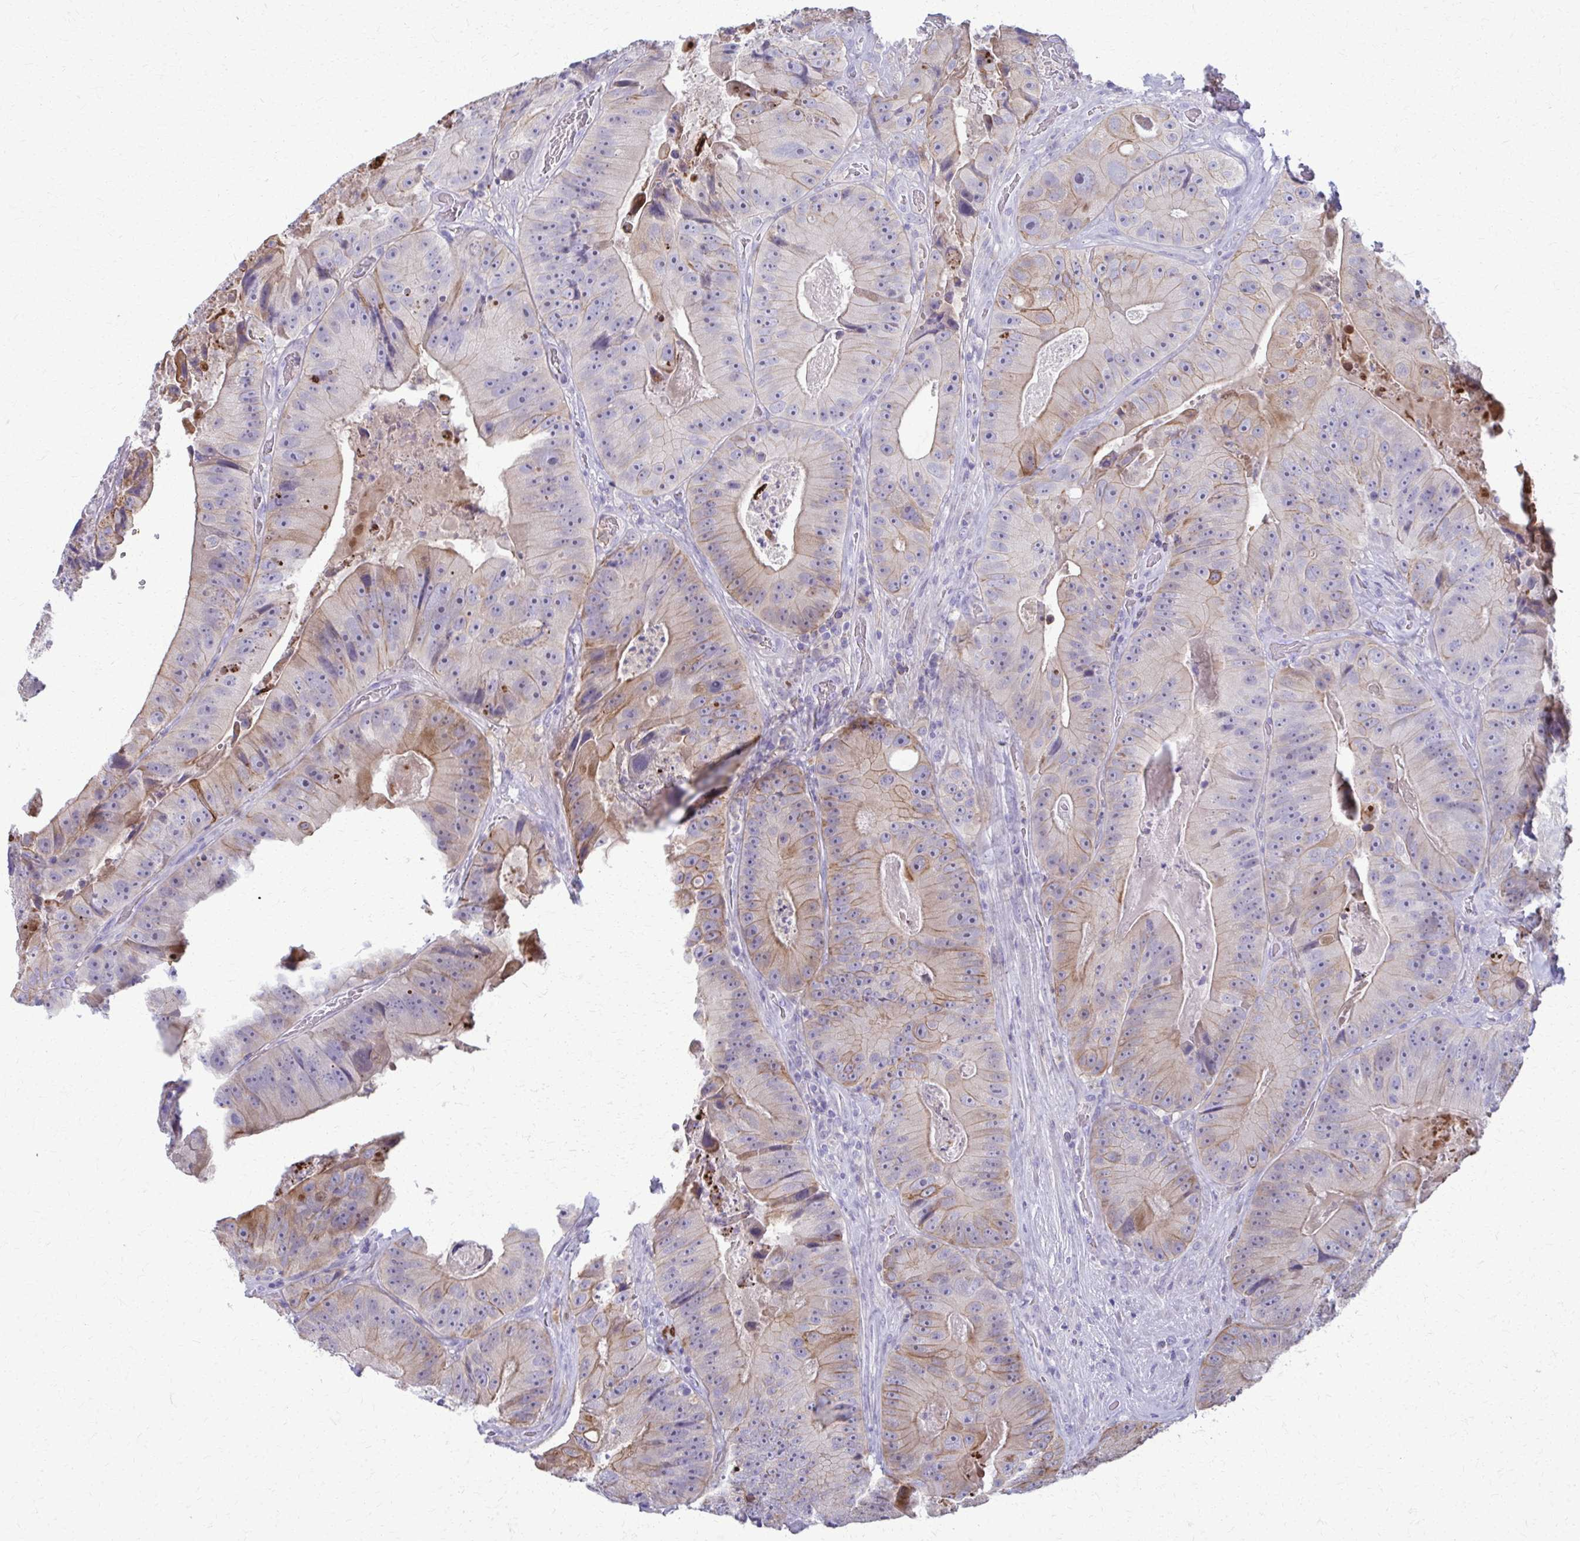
{"staining": {"intensity": "moderate", "quantity": "<25%", "location": "cytoplasmic/membranous"}, "tissue": "colorectal cancer", "cell_type": "Tumor cells", "image_type": "cancer", "snomed": [{"axis": "morphology", "description": "Adenocarcinoma, NOS"}, {"axis": "topography", "description": "Colon"}], "caption": "A micrograph of human colorectal cancer stained for a protein displays moderate cytoplasmic/membranous brown staining in tumor cells. The protein of interest is shown in brown color, while the nuclei are stained blue.", "gene": "OR4M1", "patient": {"sex": "female", "age": 86}}